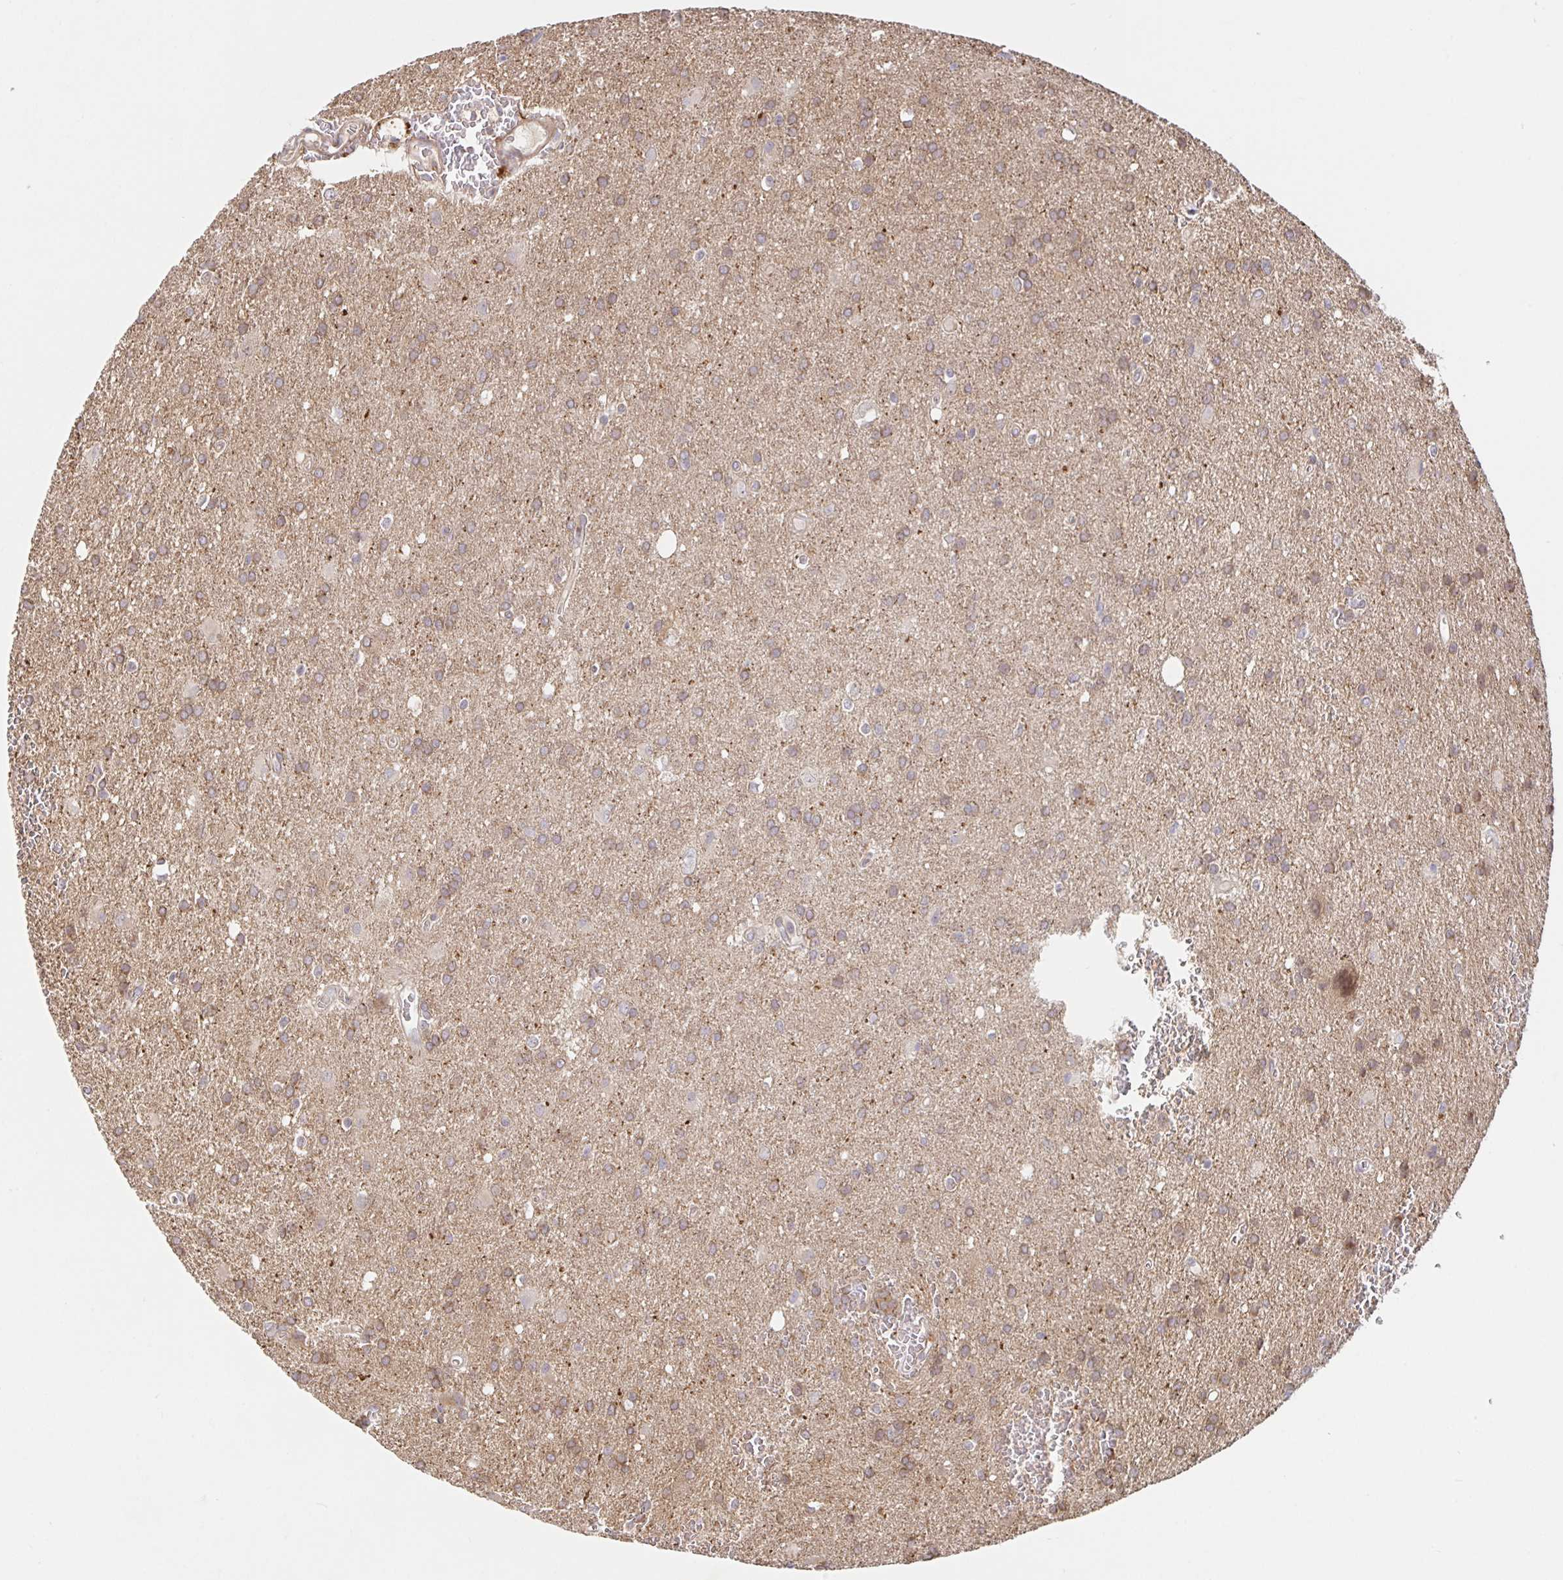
{"staining": {"intensity": "weak", "quantity": "25%-75%", "location": "cytoplasmic/membranous"}, "tissue": "glioma", "cell_type": "Tumor cells", "image_type": "cancer", "snomed": [{"axis": "morphology", "description": "Glioma, malignant, Low grade"}, {"axis": "topography", "description": "Brain"}], "caption": "Weak cytoplasmic/membranous expression for a protein is identified in approximately 25%-75% of tumor cells of low-grade glioma (malignant) using IHC.", "gene": "AACS", "patient": {"sex": "male", "age": 66}}